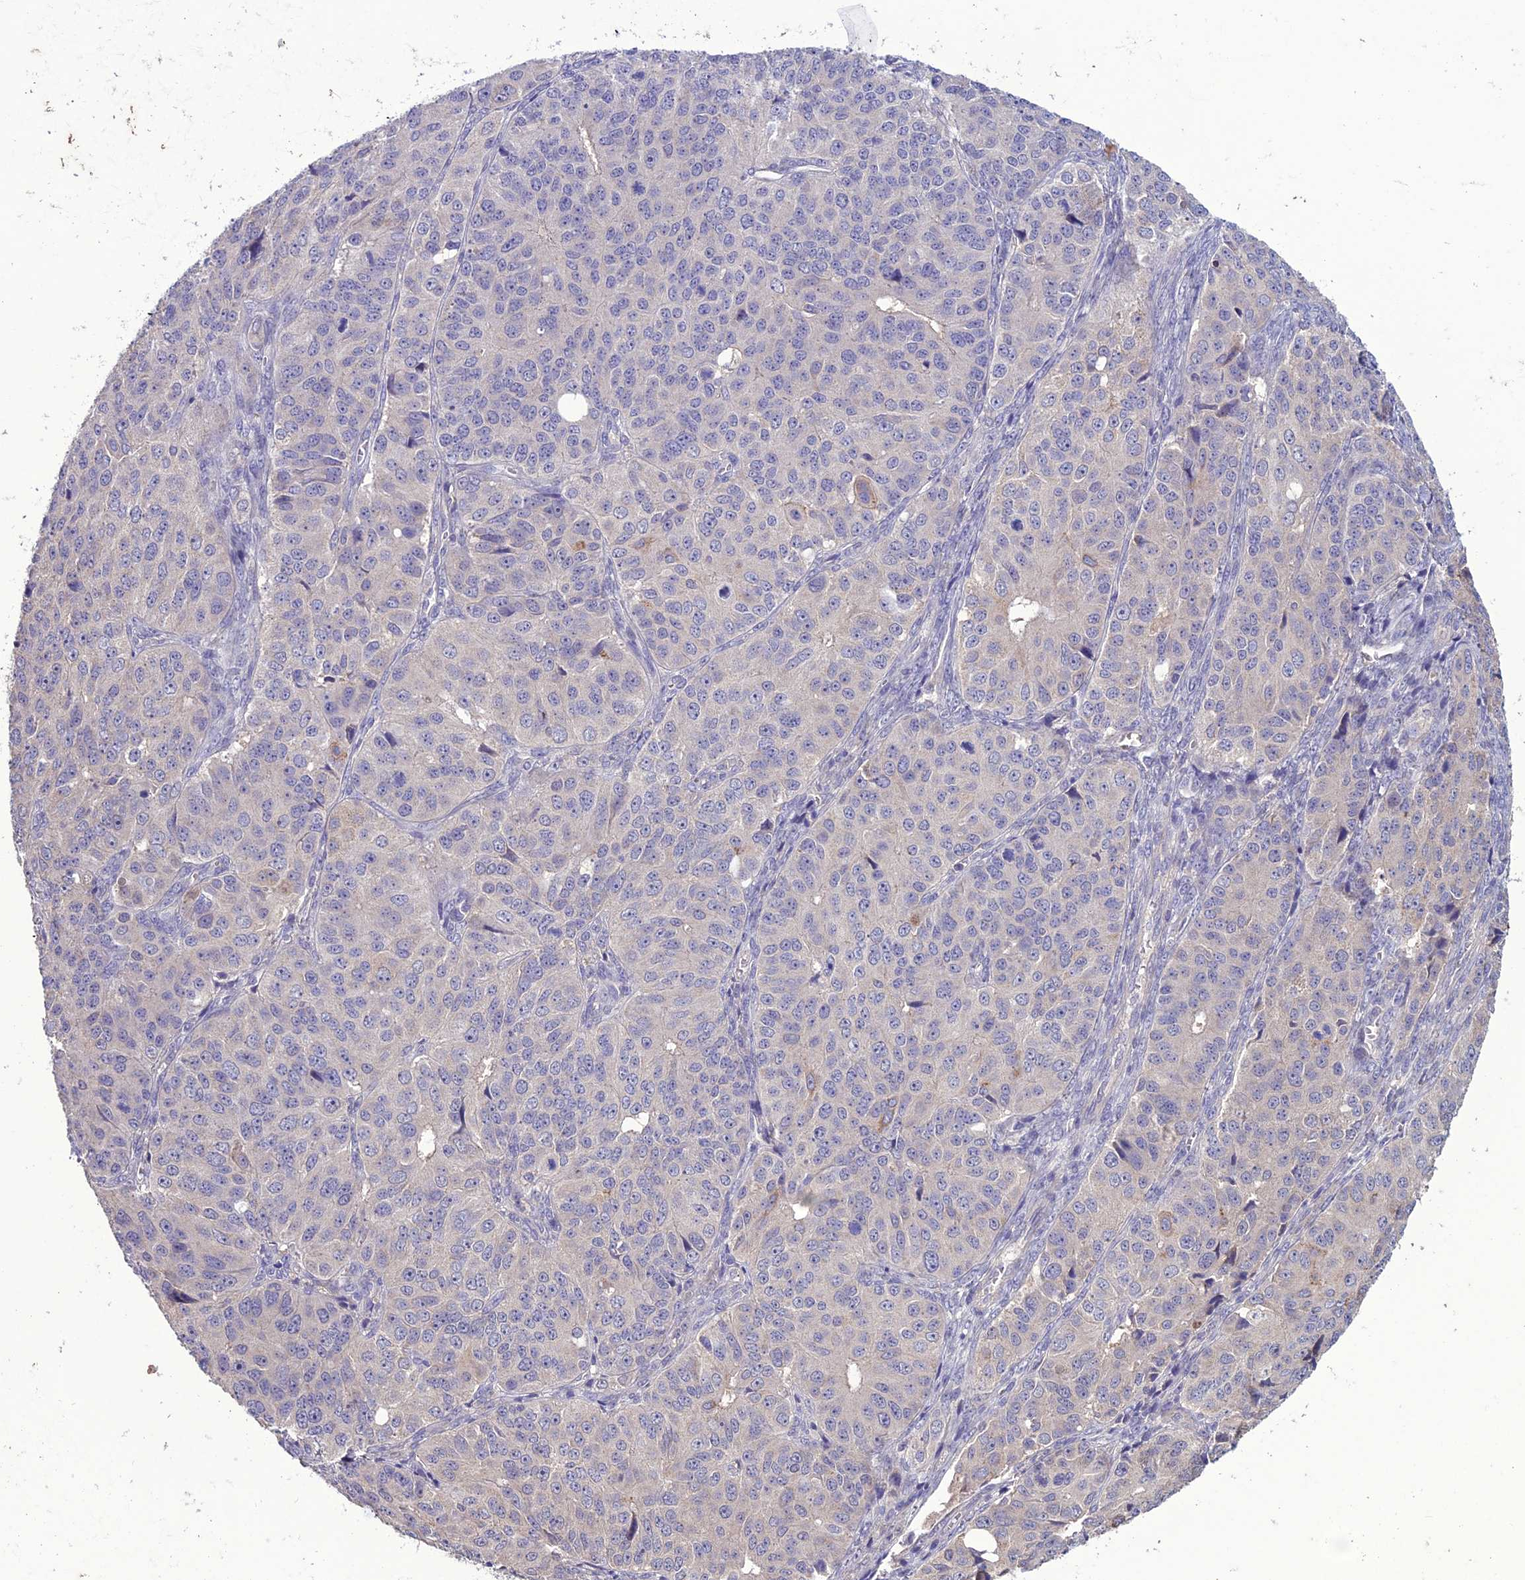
{"staining": {"intensity": "negative", "quantity": "none", "location": "none"}, "tissue": "ovarian cancer", "cell_type": "Tumor cells", "image_type": "cancer", "snomed": [{"axis": "morphology", "description": "Carcinoma, endometroid"}, {"axis": "topography", "description": "Ovary"}], "caption": "Micrograph shows no protein expression in tumor cells of ovarian cancer tissue.", "gene": "C2orf76", "patient": {"sex": "female", "age": 51}}